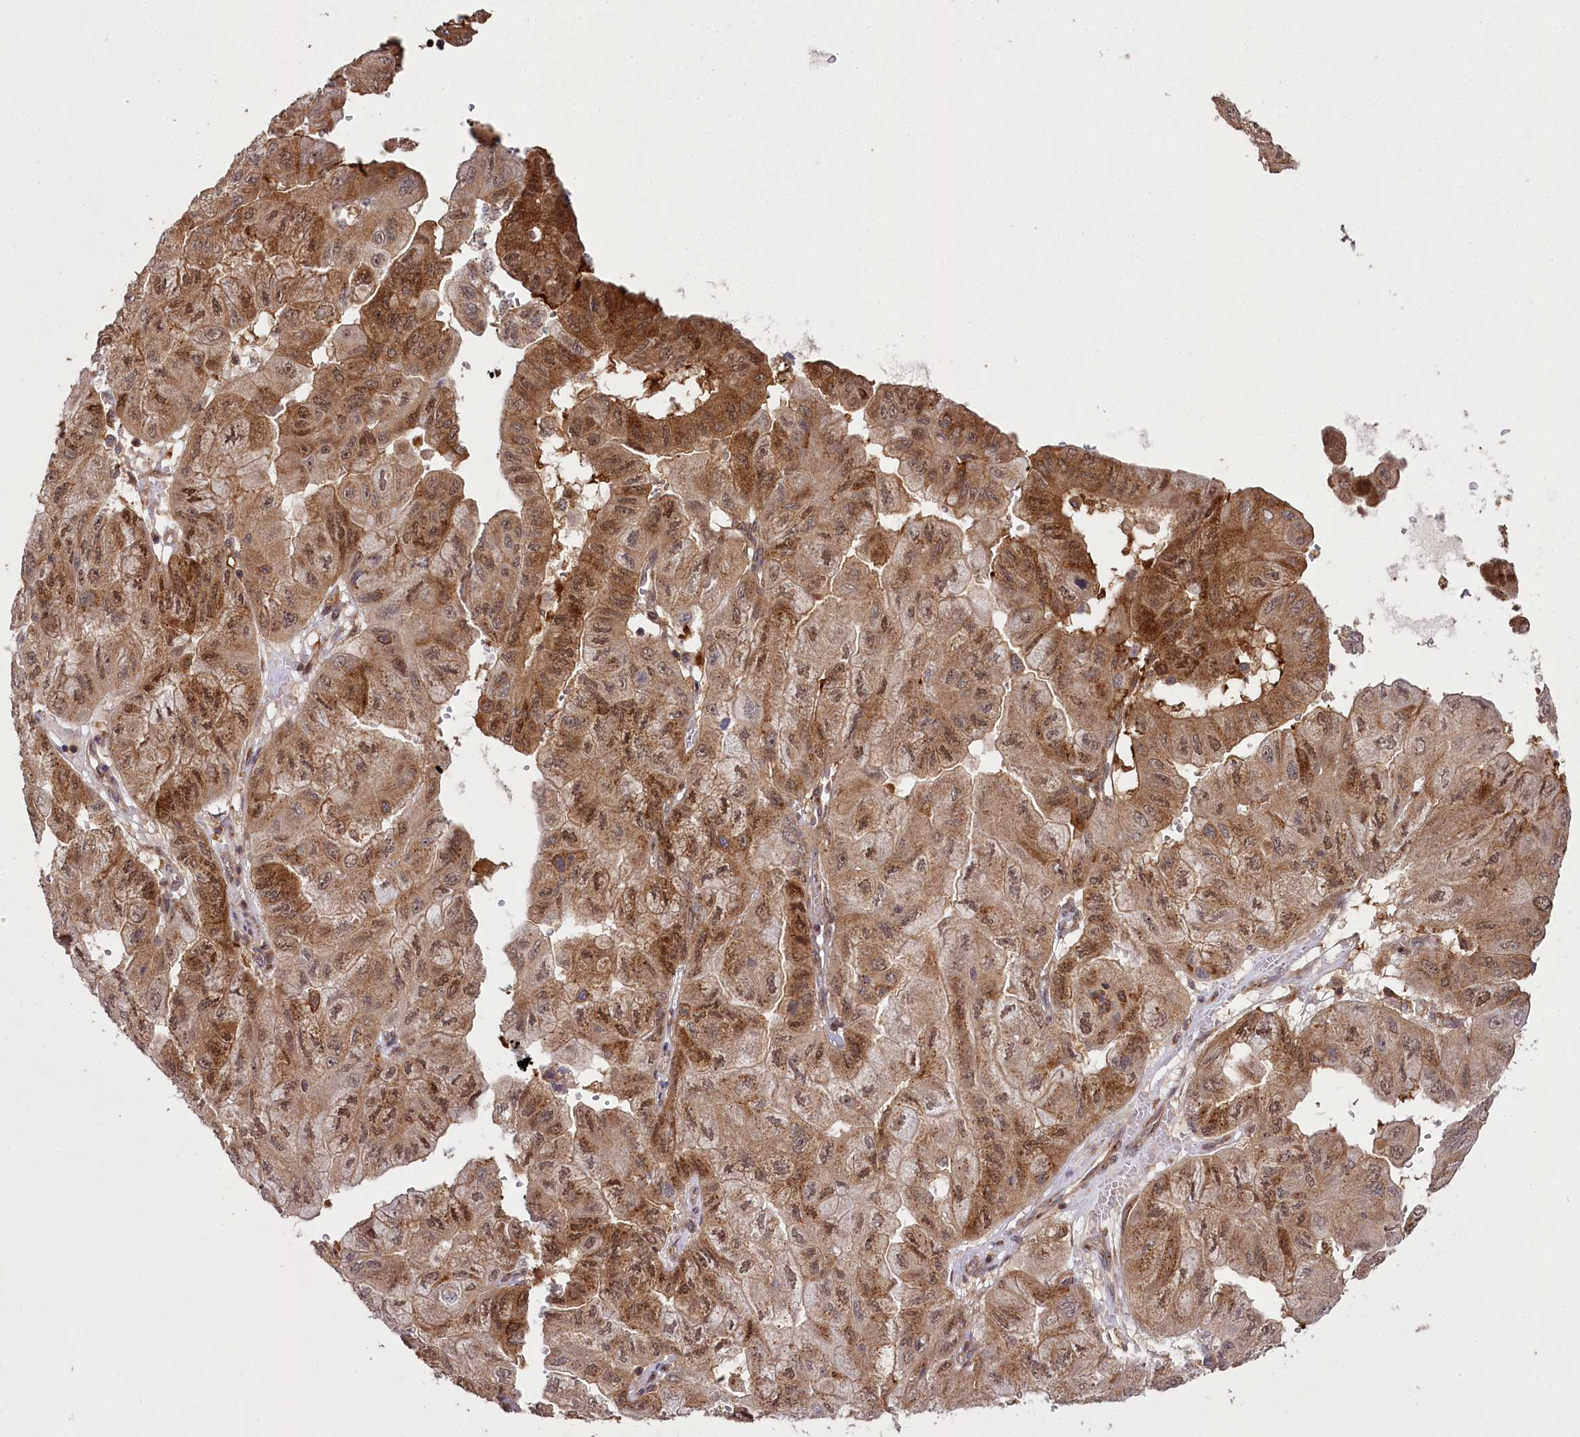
{"staining": {"intensity": "moderate", "quantity": ">75%", "location": "cytoplasmic/membranous,nuclear"}, "tissue": "pancreatic cancer", "cell_type": "Tumor cells", "image_type": "cancer", "snomed": [{"axis": "morphology", "description": "Adenocarcinoma, NOS"}, {"axis": "topography", "description": "Pancreas"}], "caption": "A photomicrograph of human pancreatic cancer stained for a protein reveals moderate cytoplasmic/membranous and nuclear brown staining in tumor cells.", "gene": "CCDC91", "patient": {"sex": "male", "age": 51}}